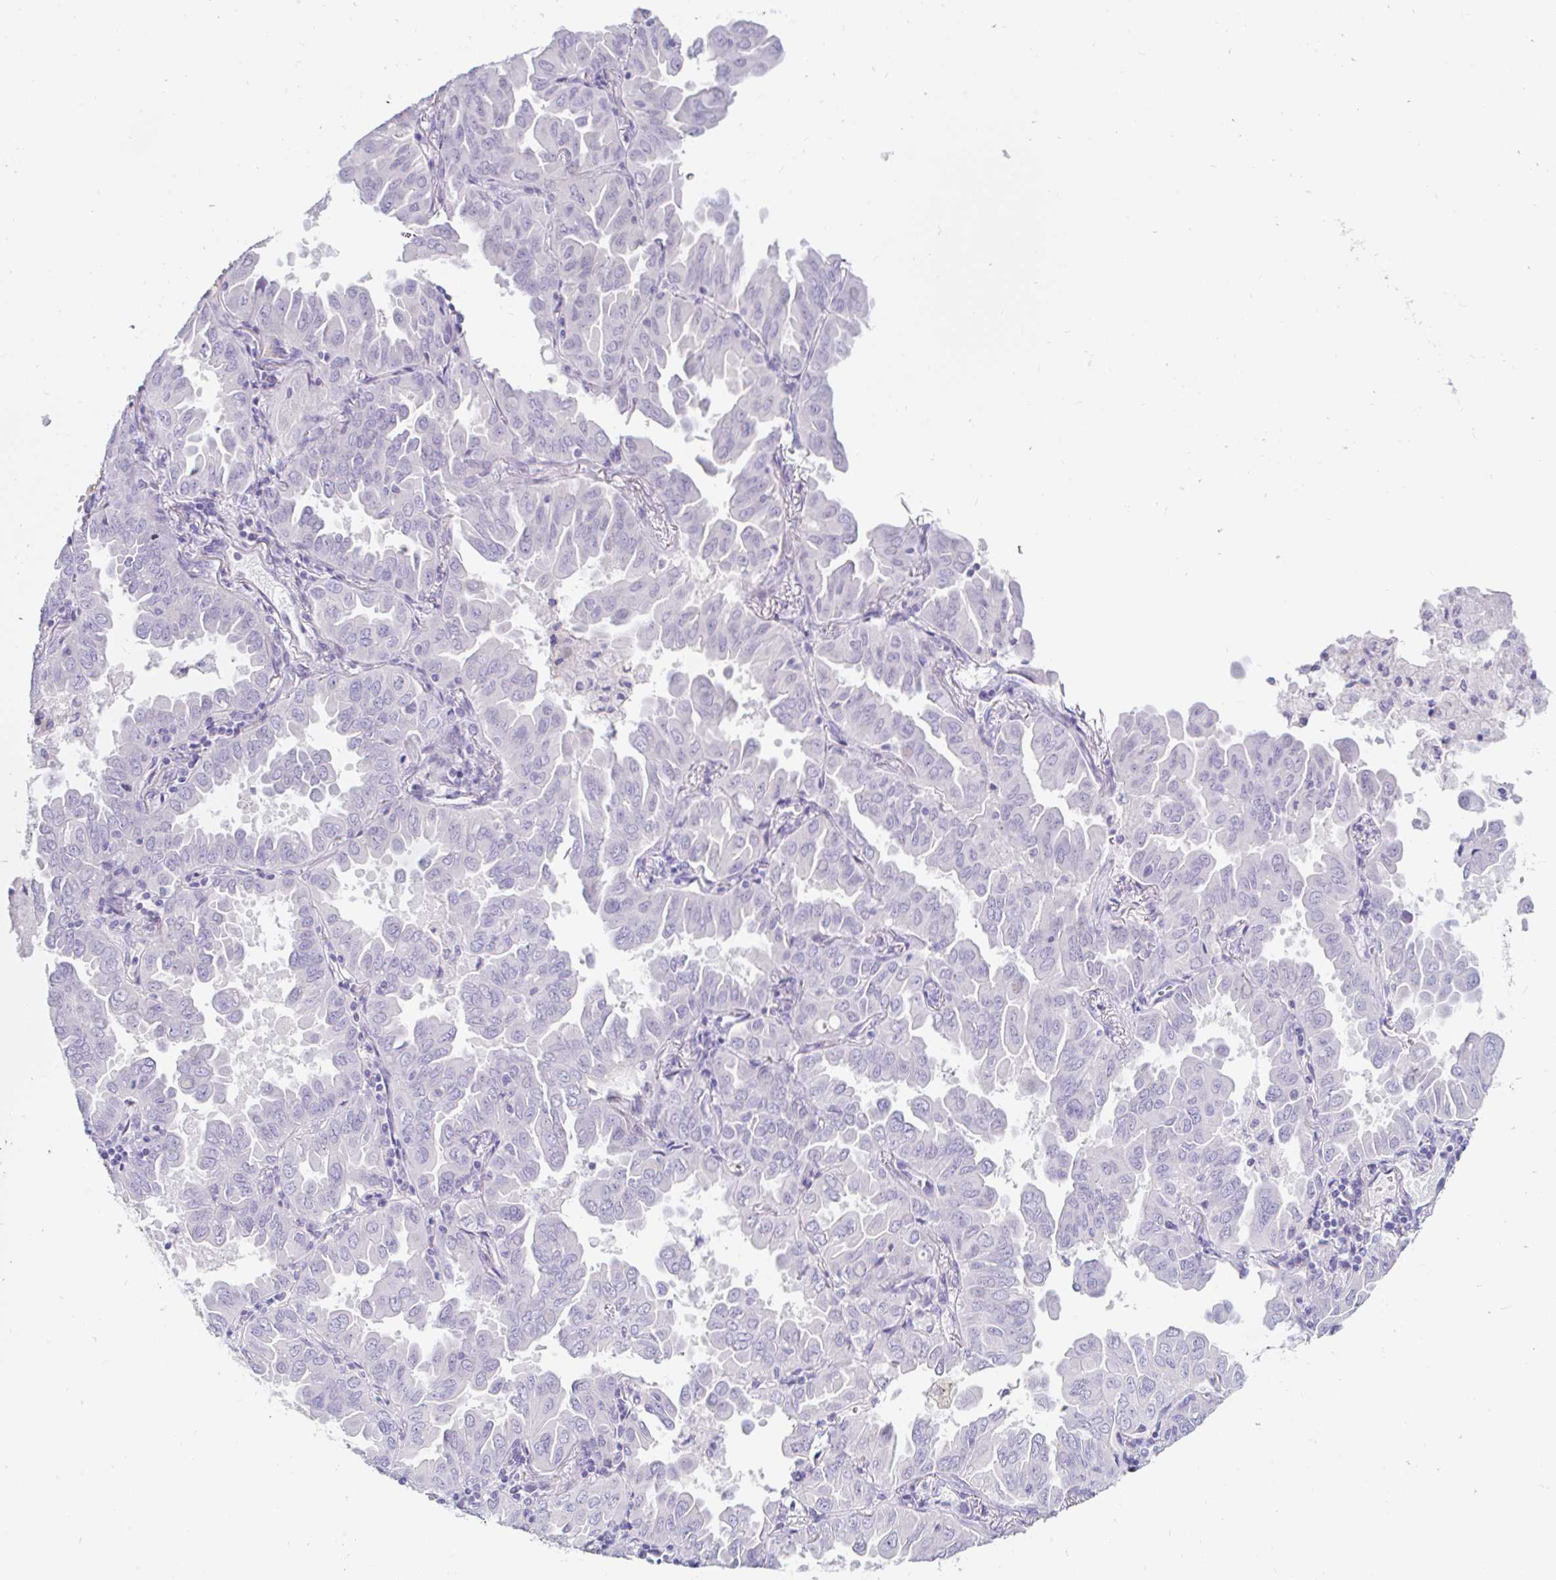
{"staining": {"intensity": "negative", "quantity": "none", "location": "none"}, "tissue": "lung cancer", "cell_type": "Tumor cells", "image_type": "cancer", "snomed": [{"axis": "morphology", "description": "Adenocarcinoma, NOS"}, {"axis": "topography", "description": "Lung"}], "caption": "A high-resolution histopathology image shows immunohistochemistry staining of lung adenocarcinoma, which reveals no significant expression in tumor cells.", "gene": "TEX44", "patient": {"sex": "male", "age": 64}}